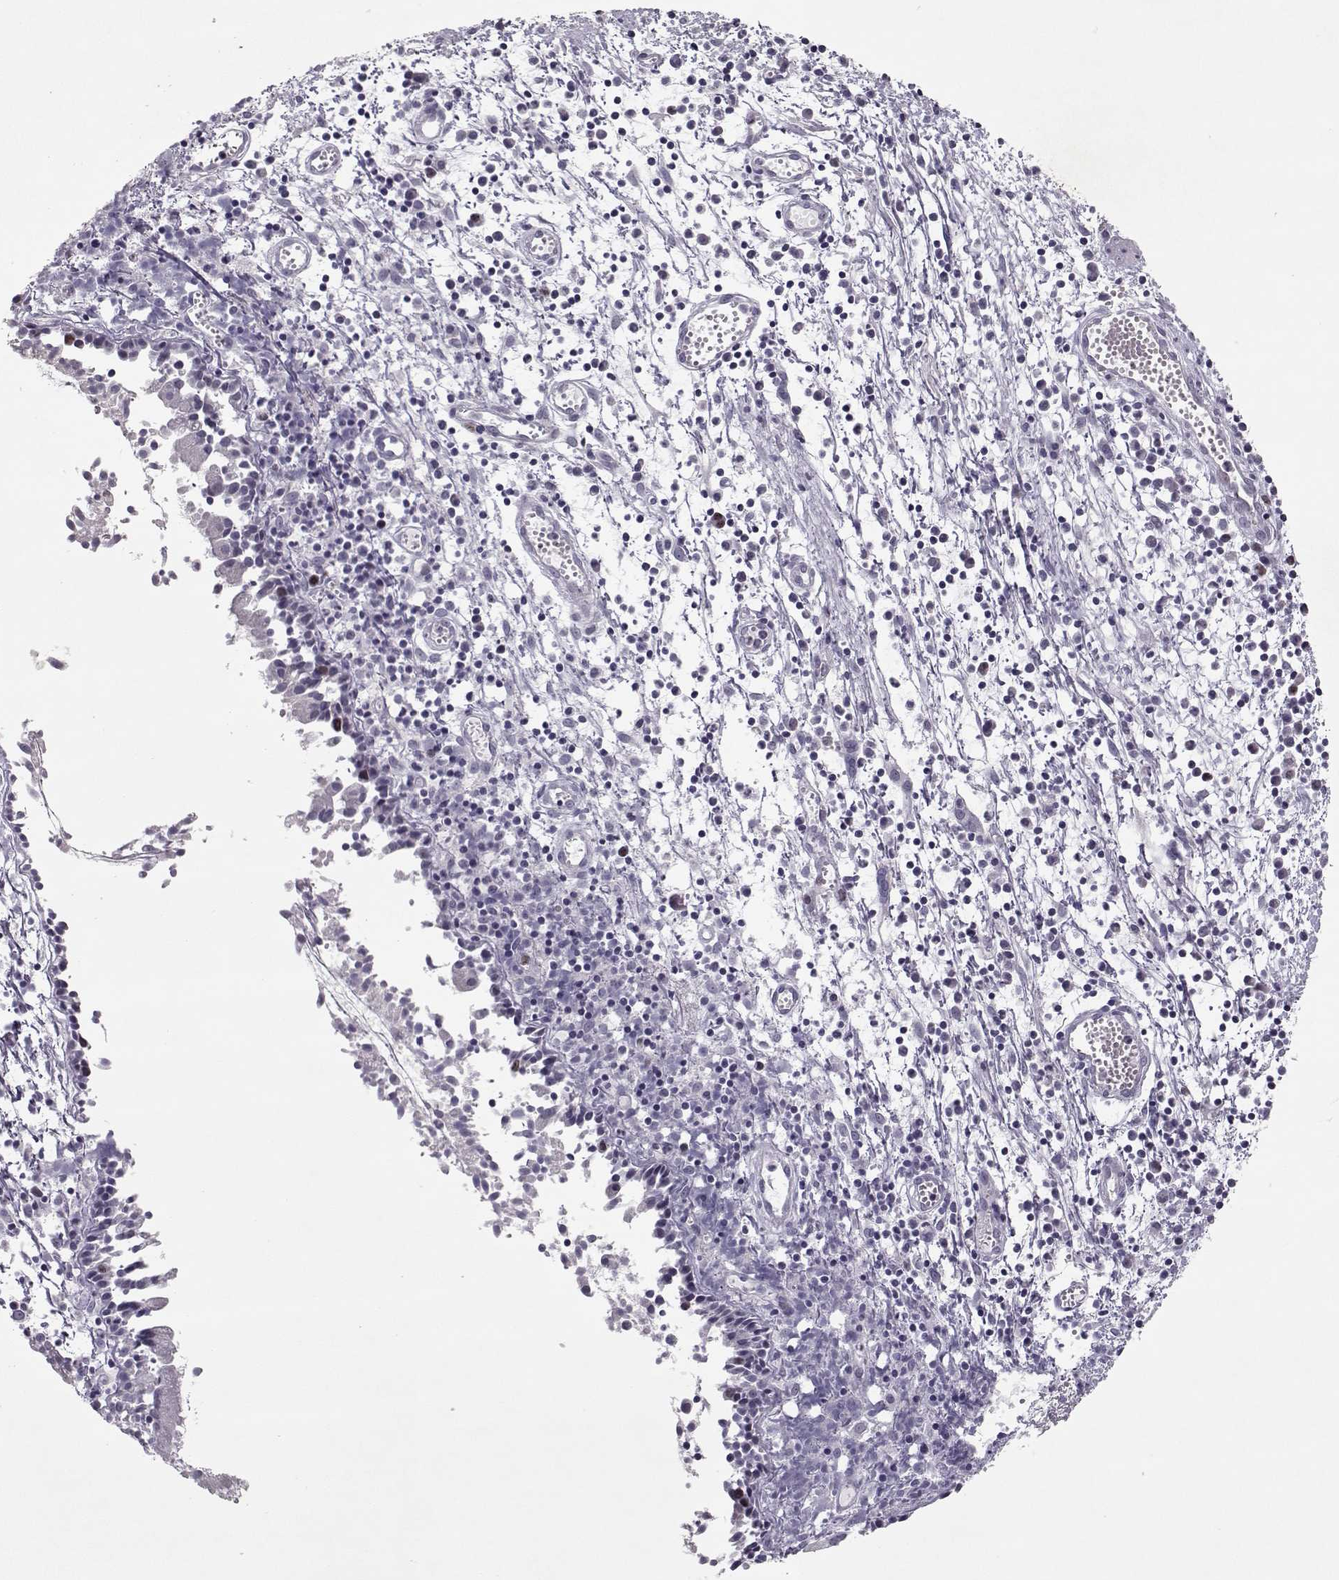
{"staining": {"intensity": "negative", "quantity": "none", "location": "none"}, "tissue": "nasopharynx", "cell_type": "Respiratory epithelial cells", "image_type": "normal", "snomed": [{"axis": "morphology", "description": "Normal tissue, NOS"}, {"axis": "topography", "description": "Nasopharynx"}], "caption": "DAB (3,3'-diaminobenzidine) immunohistochemical staining of benign nasopharynx exhibits no significant positivity in respiratory epithelial cells. (DAB immunohistochemistry visualized using brightfield microscopy, high magnification).", "gene": "SGO1", "patient": {"sex": "male", "age": 9}}